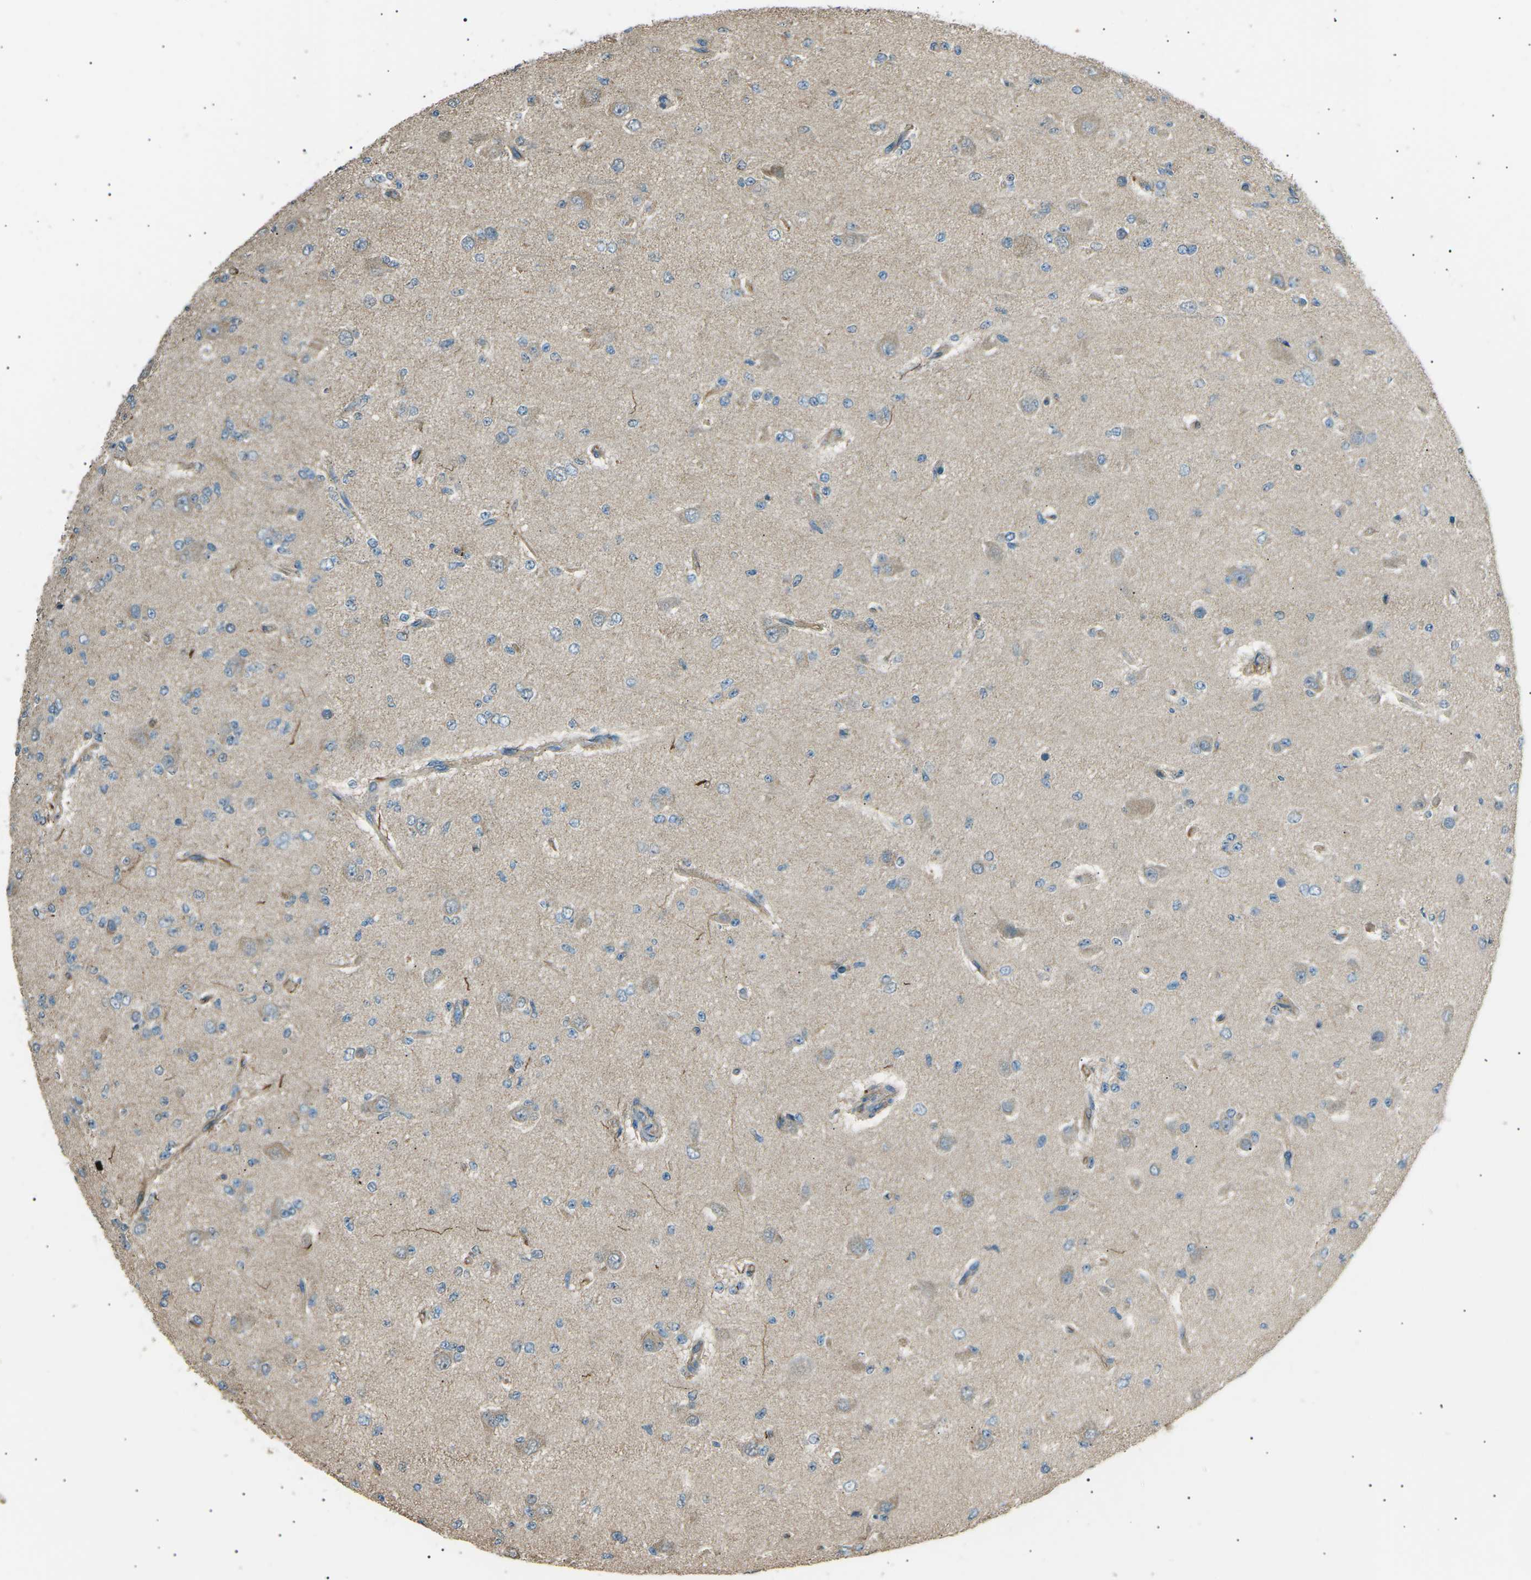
{"staining": {"intensity": "weak", "quantity": "<25%", "location": "cytoplasmic/membranous"}, "tissue": "glioma", "cell_type": "Tumor cells", "image_type": "cancer", "snomed": [{"axis": "morphology", "description": "Glioma, malignant, Low grade"}, {"axis": "topography", "description": "Brain"}], "caption": "IHC micrograph of neoplastic tissue: malignant glioma (low-grade) stained with DAB (3,3'-diaminobenzidine) displays no significant protein positivity in tumor cells.", "gene": "SLK", "patient": {"sex": "male", "age": 38}}